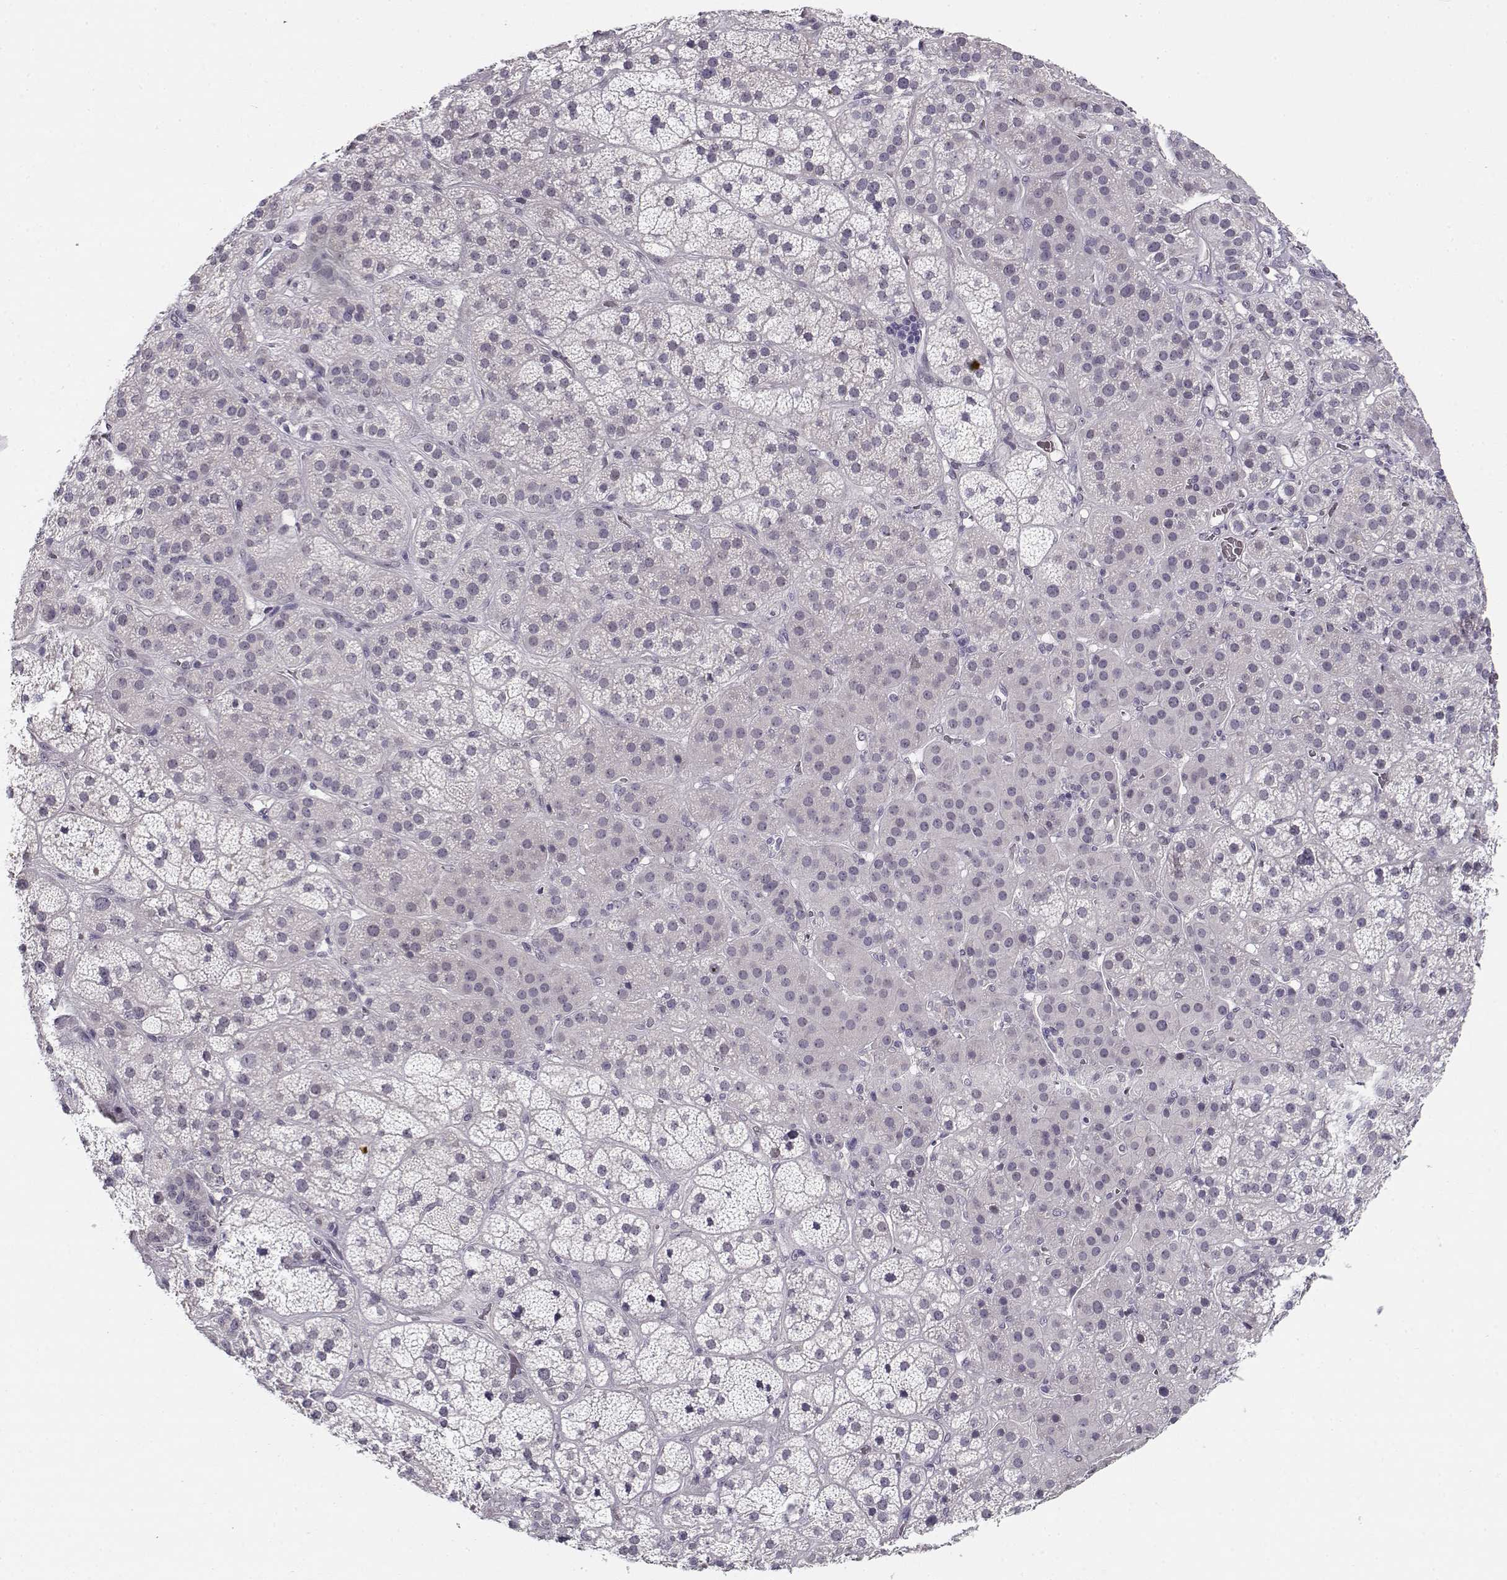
{"staining": {"intensity": "negative", "quantity": "none", "location": "none"}, "tissue": "adrenal gland", "cell_type": "Glandular cells", "image_type": "normal", "snomed": [{"axis": "morphology", "description": "Normal tissue, NOS"}, {"axis": "topography", "description": "Adrenal gland"}], "caption": "This is an IHC micrograph of unremarkable adrenal gland. There is no positivity in glandular cells.", "gene": "C16orf86", "patient": {"sex": "male", "age": 57}}